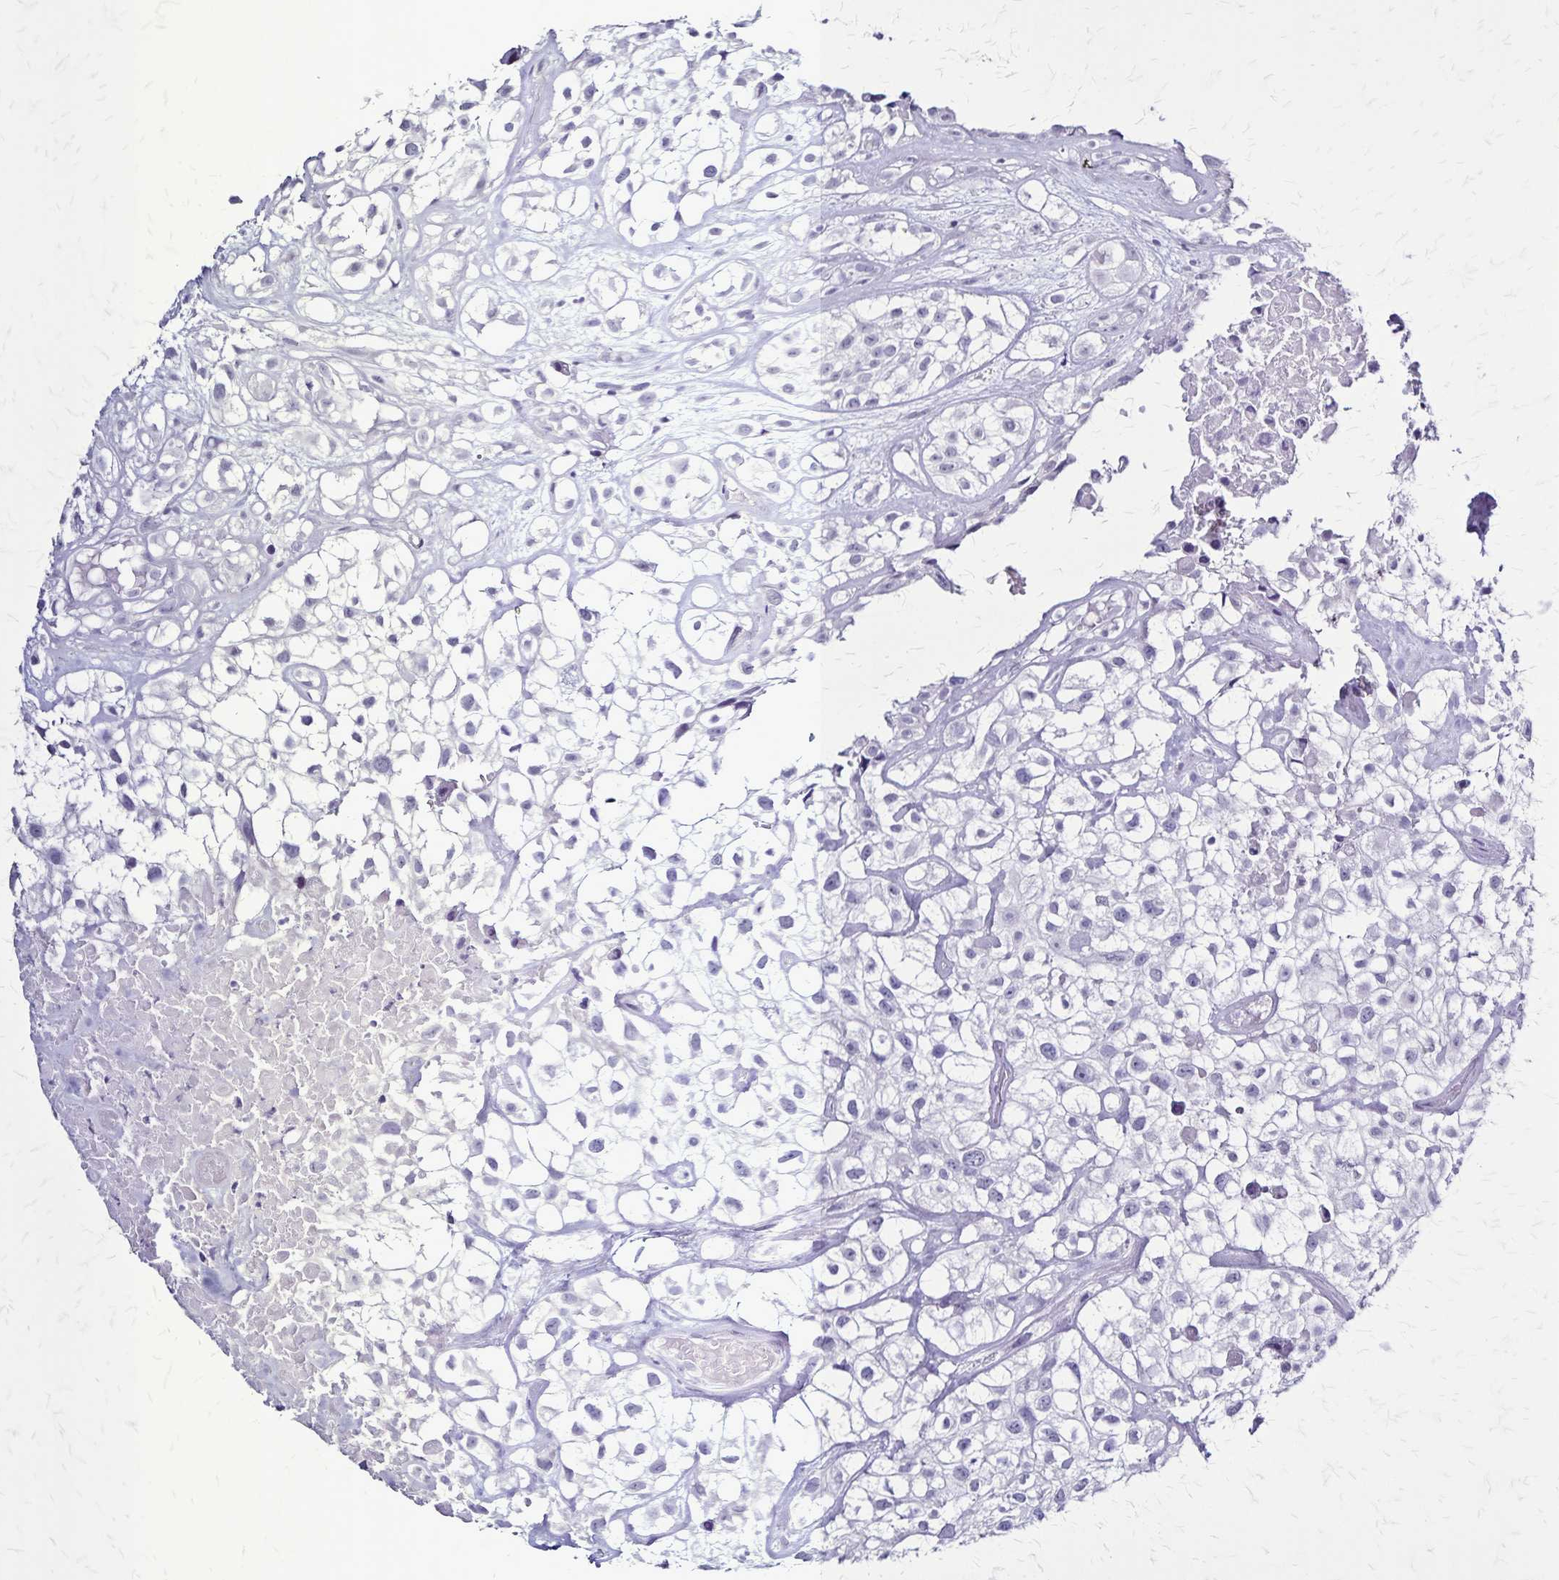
{"staining": {"intensity": "negative", "quantity": "none", "location": "none"}, "tissue": "urothelial cancer", "cell_type": "Tumor cells", "image_type": "cancer", "snomed": [{"axis": "morphology", "description": "Urothelial carcinoma, High grade"}, {"axis": "topography", "description": "Urinary bladder"}], "caption": "A high-resolution image shows IHC staining of urothelial cancer, which exhibits no significant staining in tumor cells.", "gene": "PLXNA4", "patient": {"sex": "male", "age": 56}}